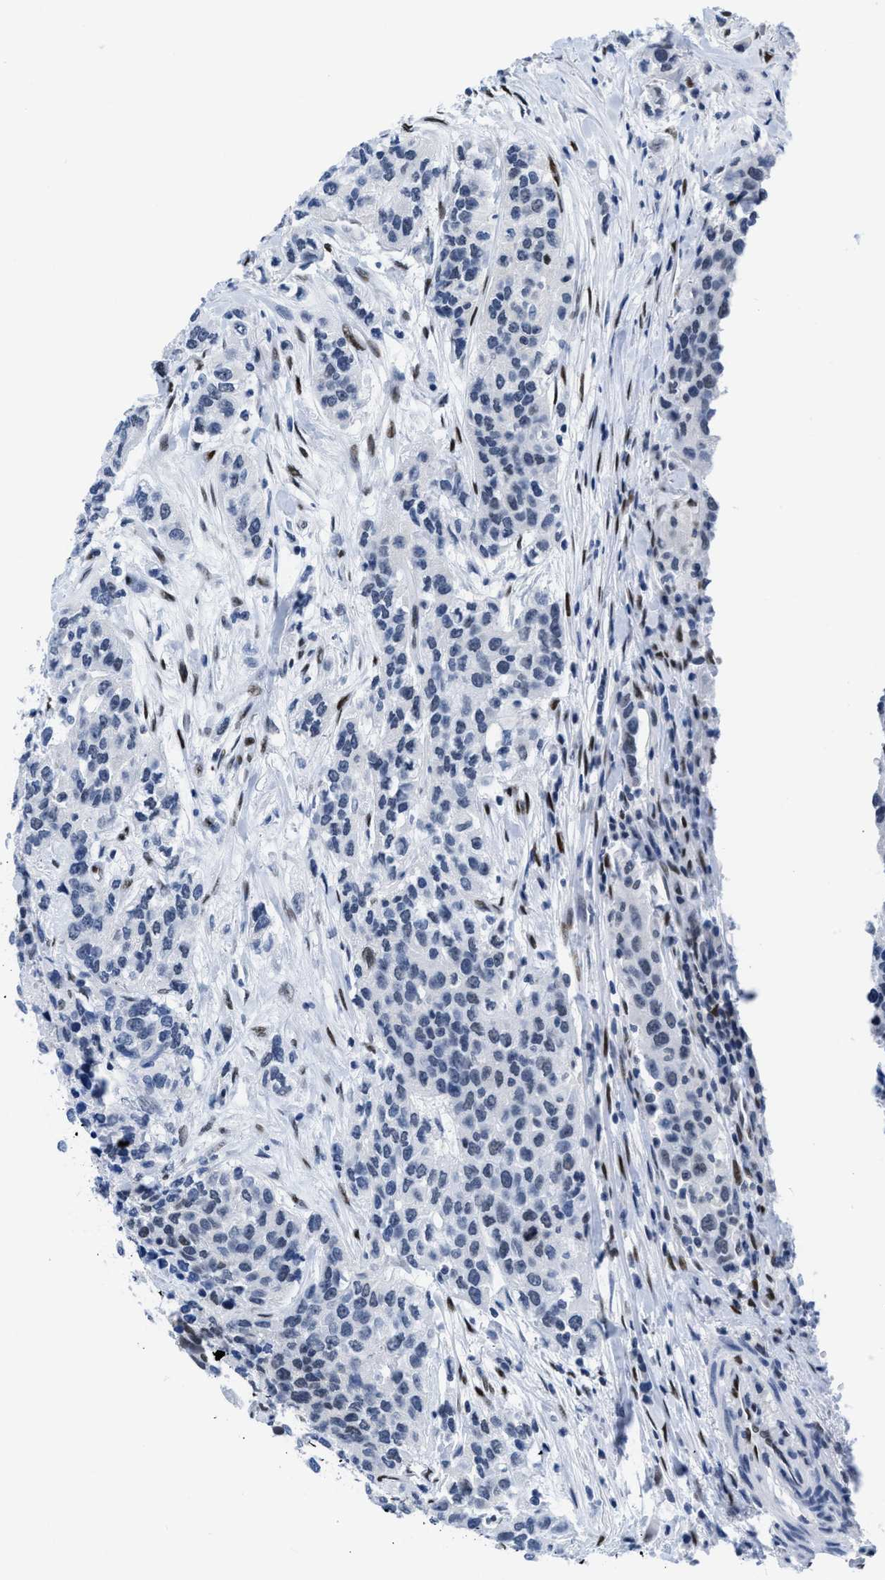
{"staining": {"intensity": "weak", "quantity": "<25%", "location": "nuclear"}, "tissue": "urothelial cancer", "cell_type": "Tumor cells", "image_type": "cancer", "snomed": [{"axis": "morphology", "description": "Urothelial carcinoma, High grade"}, {"axis": "topography", "description": "Urinary bladder"}], "caption": "Image shows no protein expression in tumor cells of urothelial carcinoma (high-grade) tissue.", "gene": "CTBP1", "patient": {"sex": "female", "age": 80}}